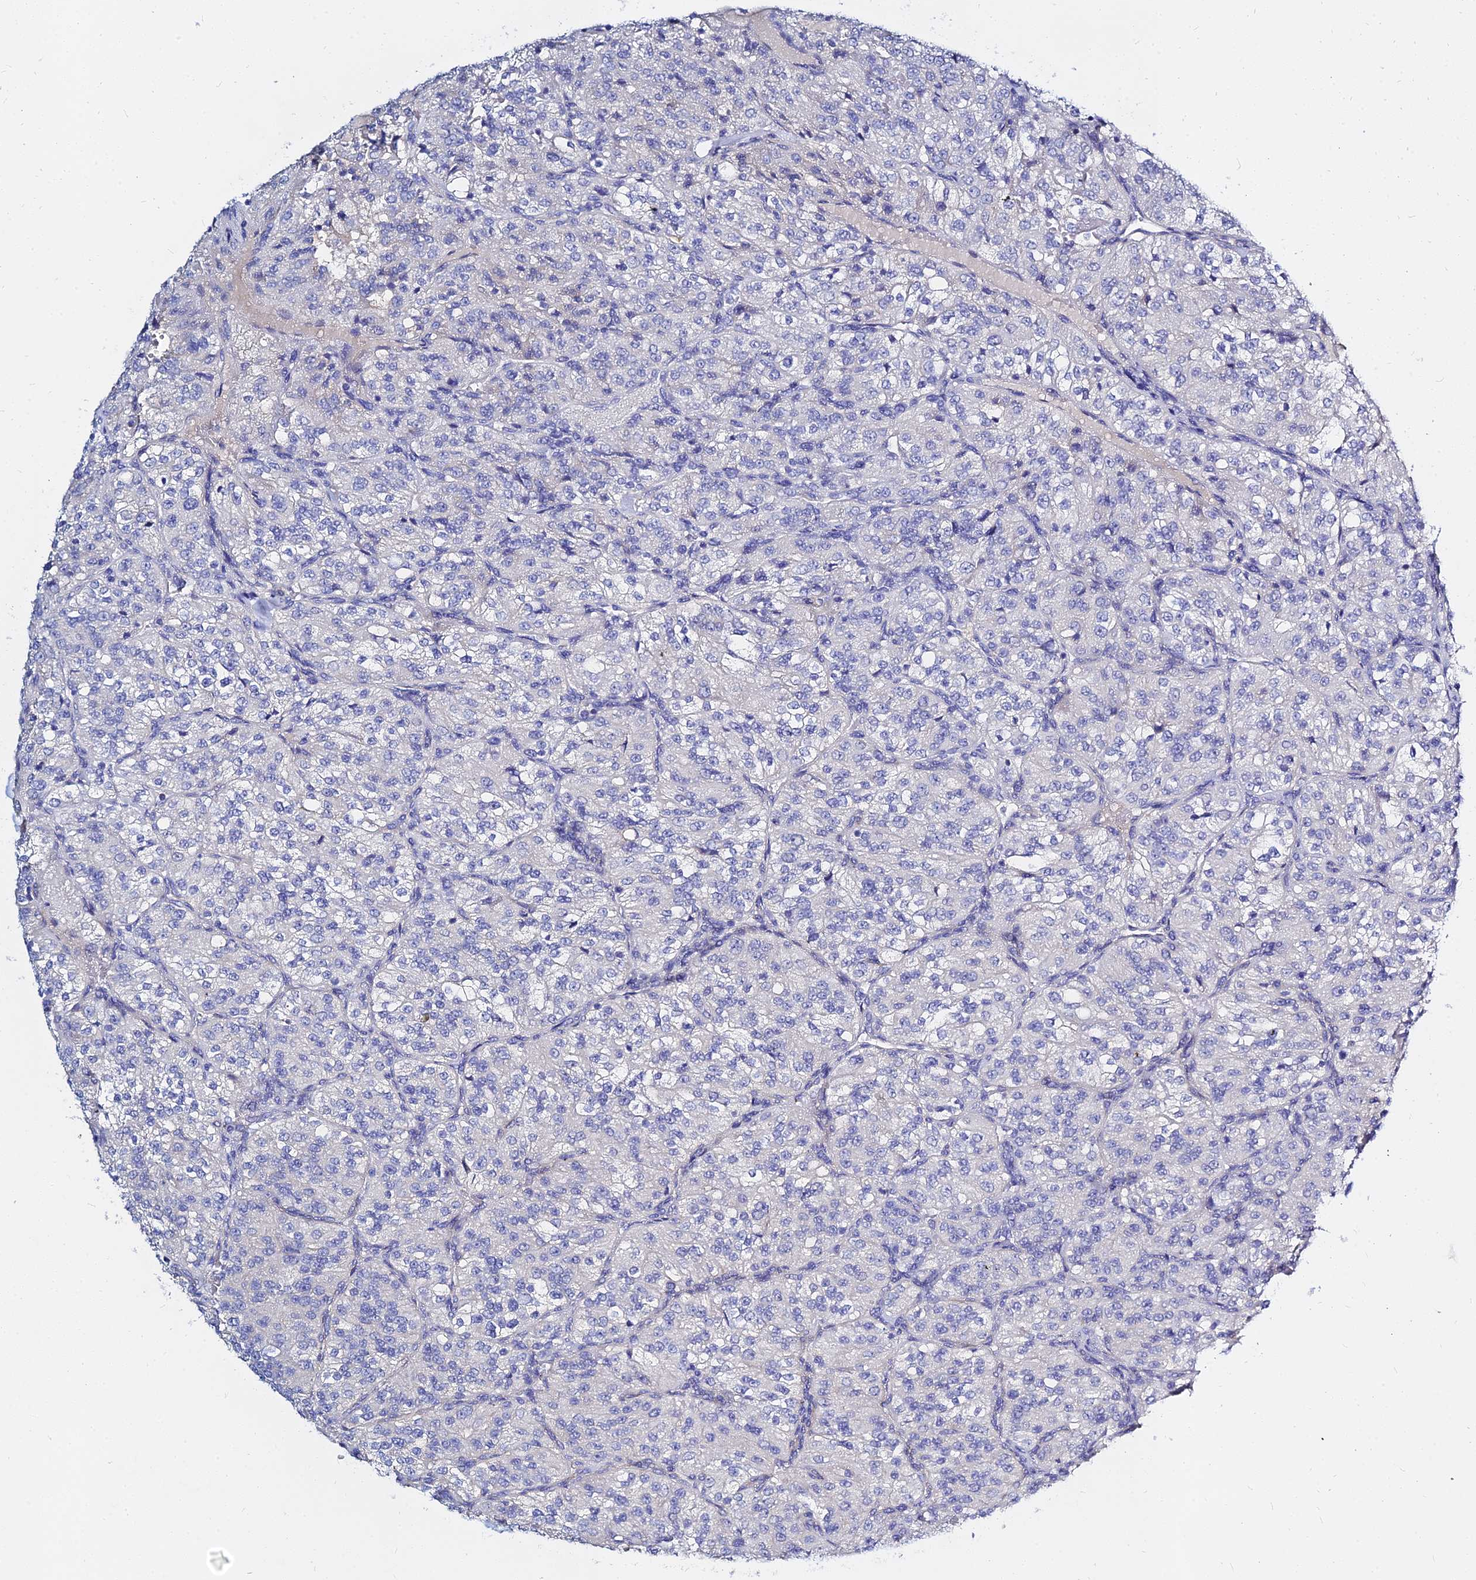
{"staining": {"intensity": "negative", "quantity": "none", "location": "none"}, "tissue": "renal cancer", "cell_type": "Tumor cells", "image_type": "cancer", "snomed": [{"axis": "morphology", "description": "Adenocarcinoma, NOS"}, {"axis": "topography", "description": "Kidney"}], "caption": "This micrograph is of adenocarcinoma (renal) stained with immunohistochemistry to label a protein in brown with the nuclei are counter-stained blue. There is no expression in tumor cells.", "gene": "ZNF552", "patient": {"sex": "female", "age": 63}}